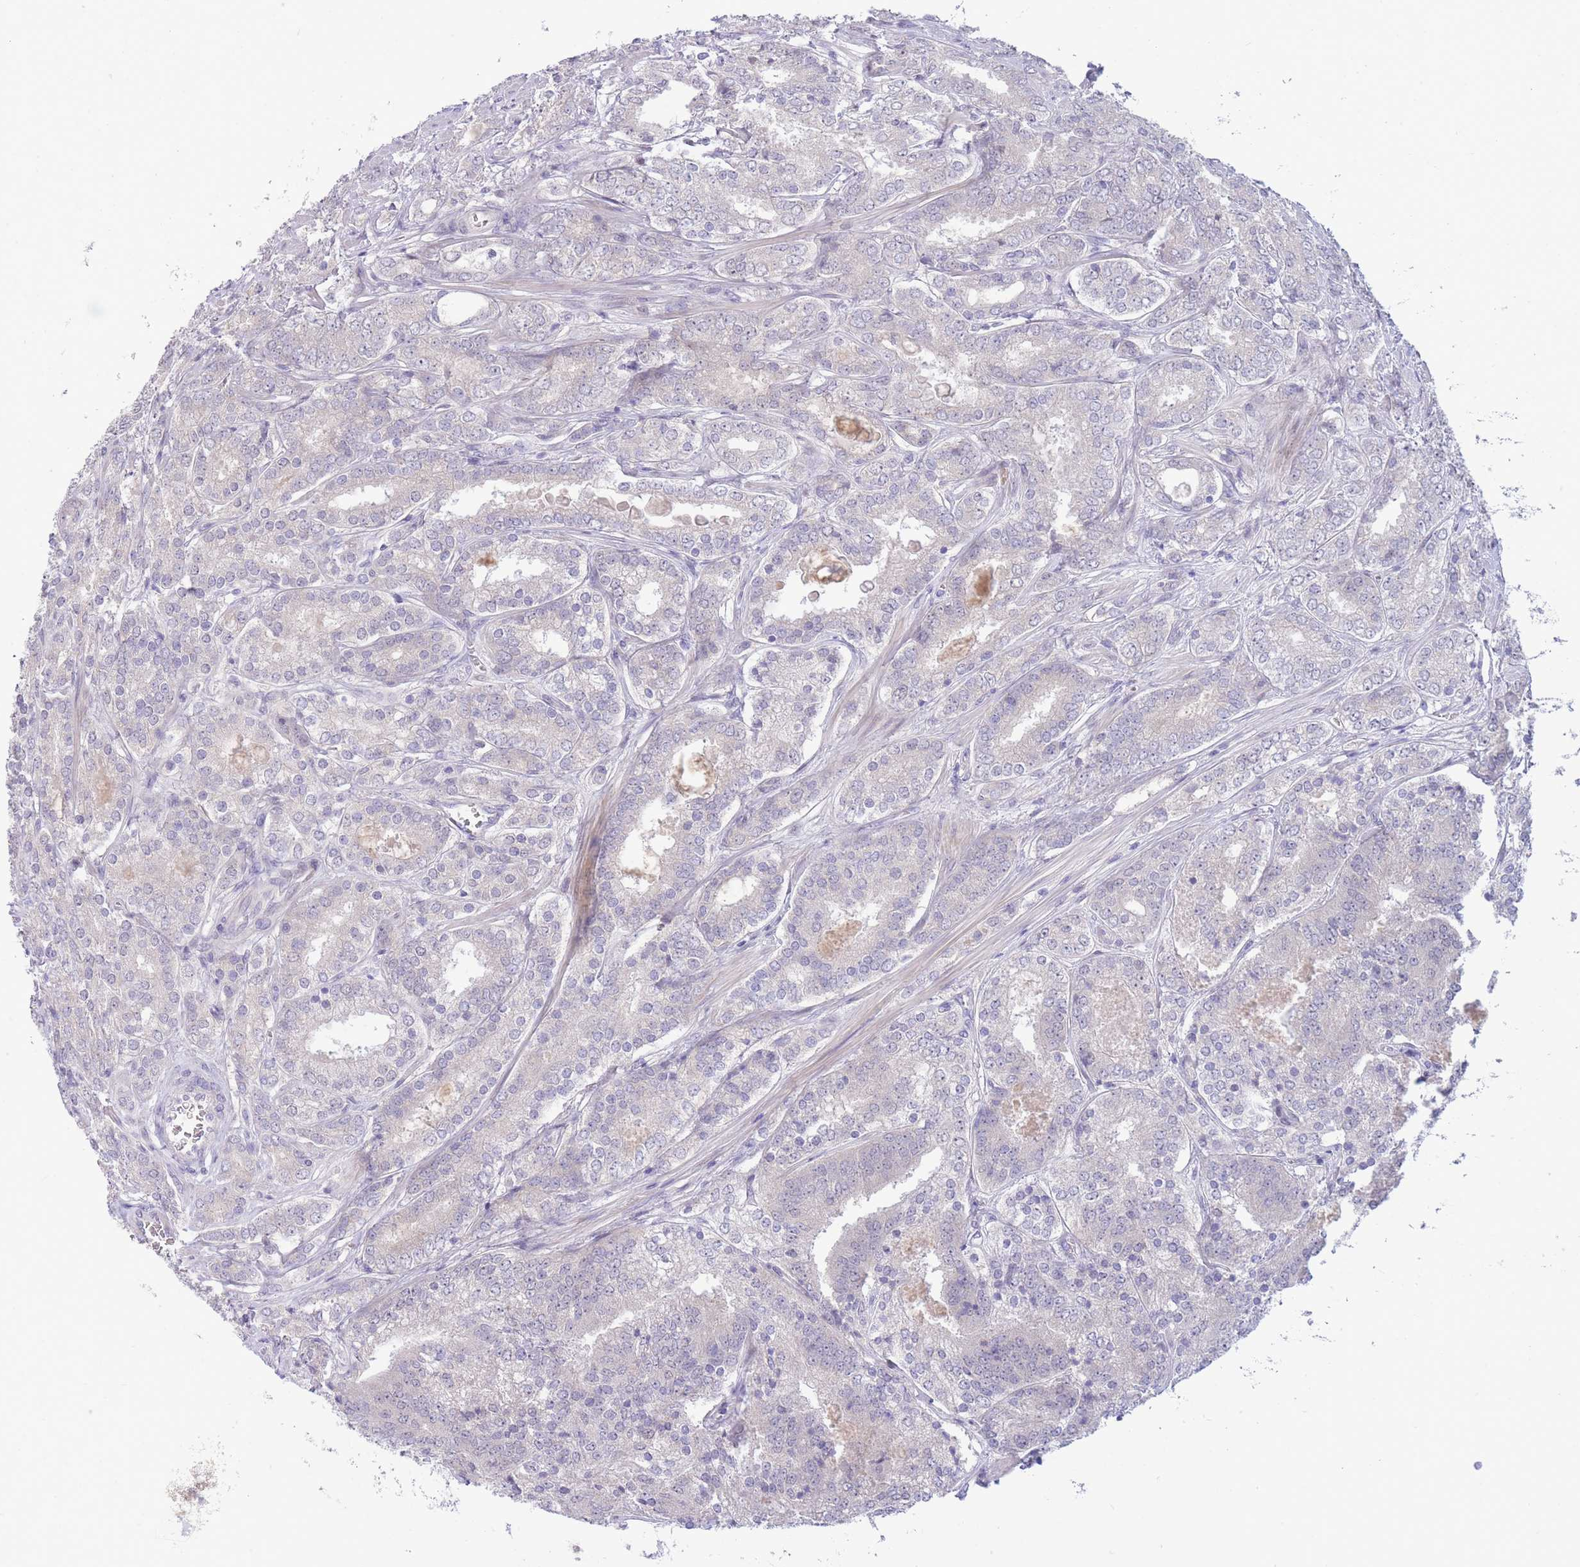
{"staining": {"intensity": "negative", "quantity": "none", "location": "none"}, "tissue": "prostate cancer", "cell_type": "Tumor cells", "image_type": "cancer", "snomed": [{"axis": "morphology", "description": "Adenocarcinoma, High grade"}, {"axis": "topography", "description": "Prostate"}], "caption": "High magnification brightfield microscopy of high-grade adenocarcinoma (prostate) stained with DAB (3,3'-diaminobenzidine) (brown) and counterstained with hematoxylin (blue): tumor cells show no significant expression.", "gene": "FBXO46", "patient": {"sex": "male", "age": 63}}